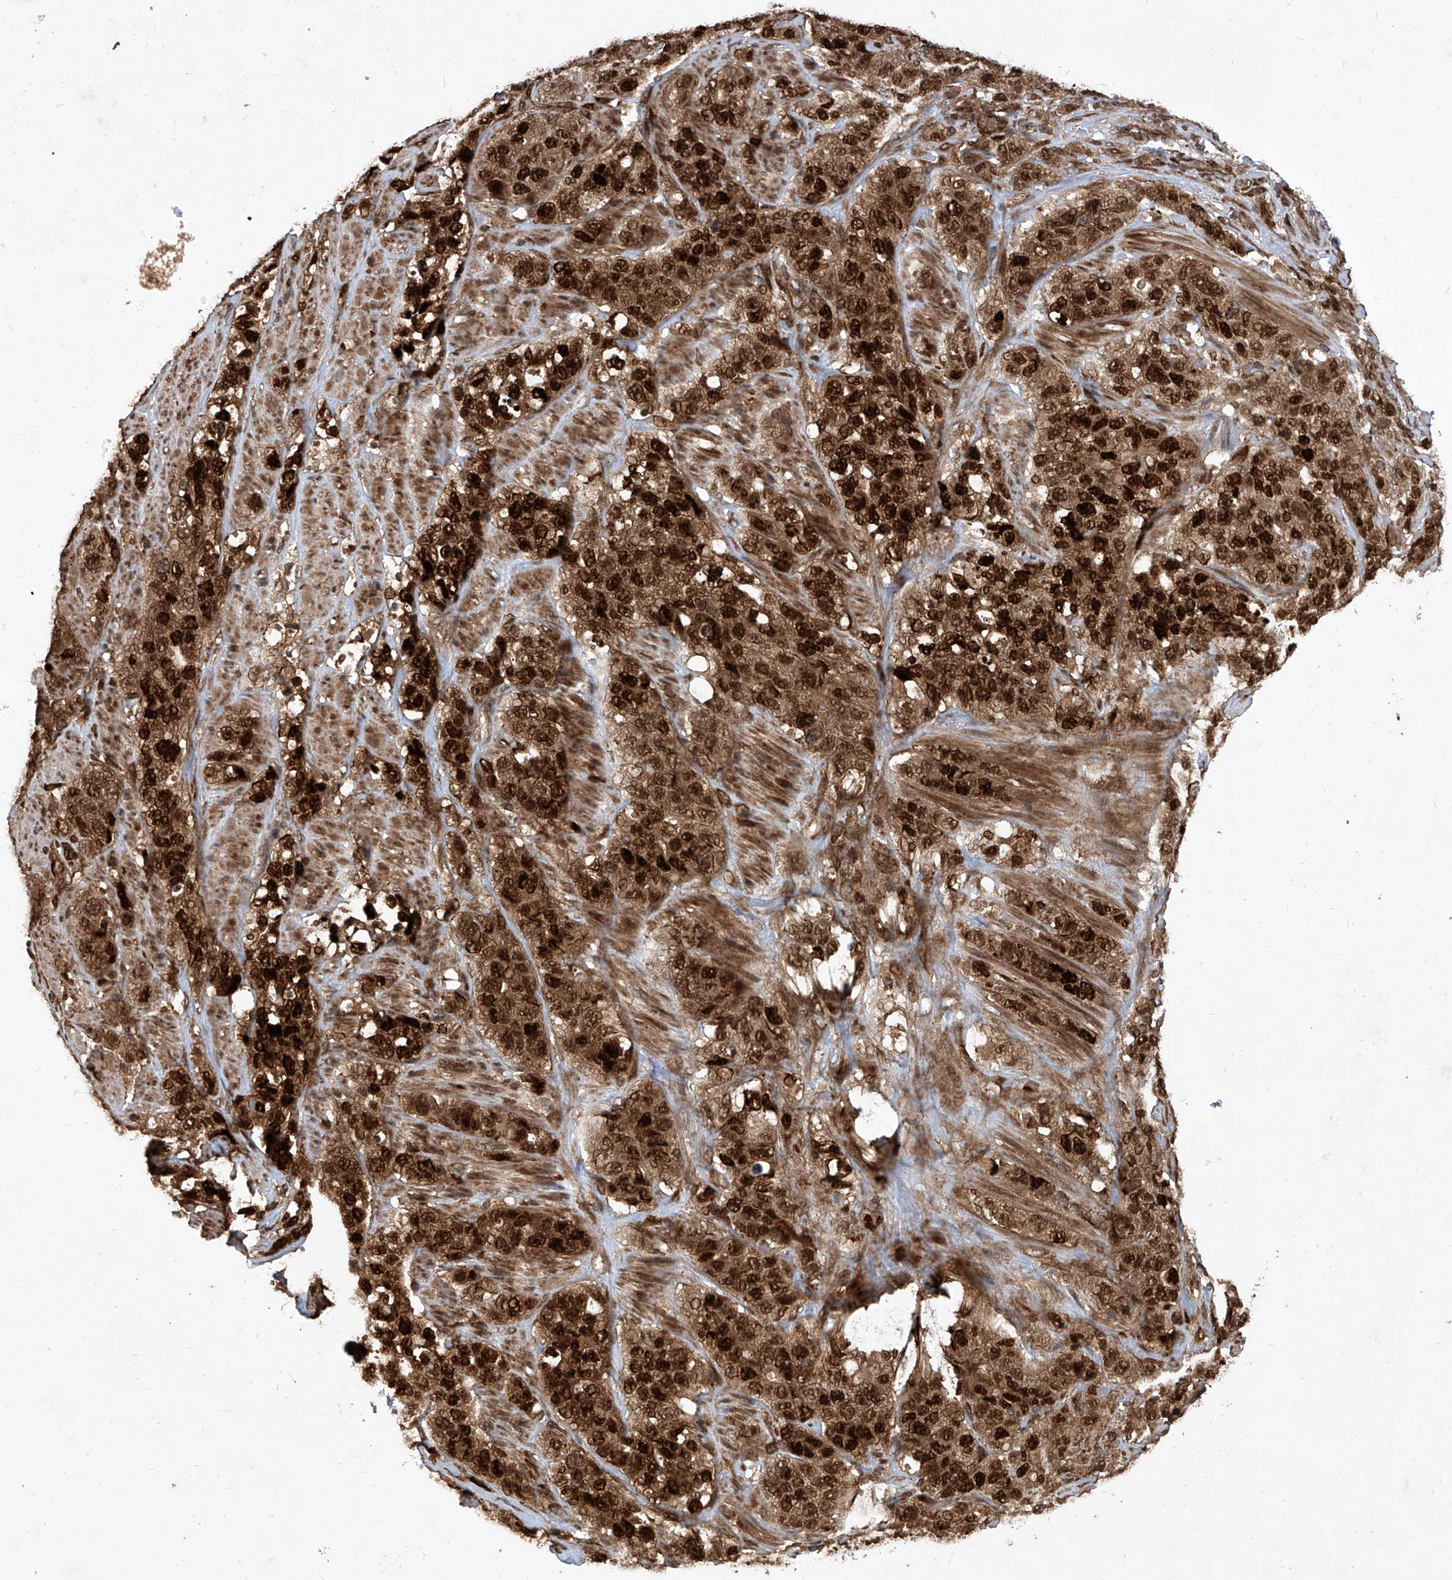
{"staining": {"intensity": "strong", "quantity": ">75%", "location": "cytoplasmic/membranous,nuclear"}, "tissue": "stomach cancer", "cell_type": "Tumor cells", "image_type": "cancer", "snomed": [{"axis": "morphology", "description": "Adenocarcinoma, NOS"}, {"axis": "topography", "description": "Stomach"}], "caption": "The photomicrograph shows immunohistochemical staining of stomach cancer (adenocarcinoma). There is strong cytoplasmic/membranous and nuclear positivity is appreciated in about >75% of tumor cells.", "gene": "MAGED2", "patient": {"sex": "male", "age": 48}}